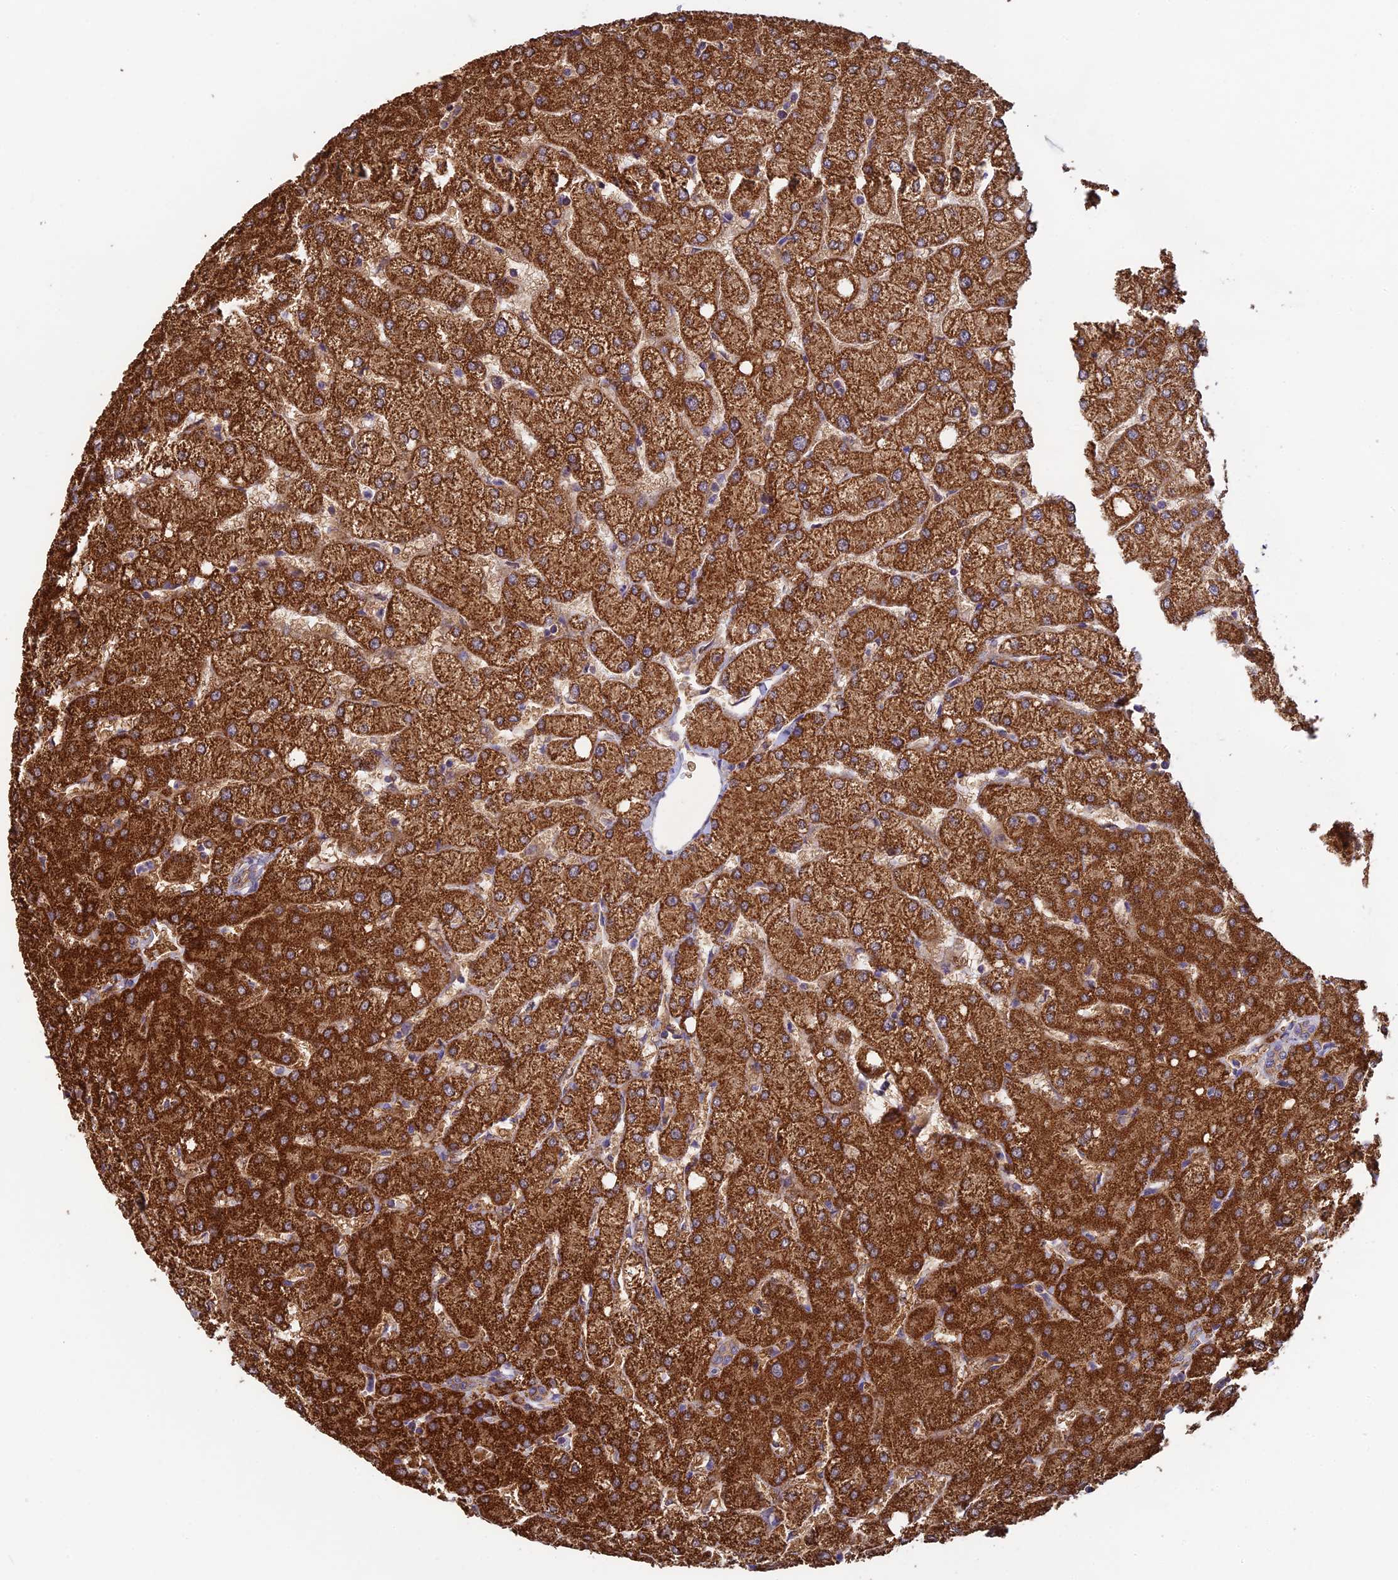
{"staining": {"intensity": "moderate", "quantity": ">75%", "location": "cytoplasmic/membranous"}, "tissue": "liver", "cell_type": "Cholangiocytes", "image_type": "normal", "snomed": [{"axis": "morphology", "description": "Normal tissue, NOS"}, {"axis": "topography", "description": "Liver"}], "caption": "Protein staining reveals moderate cytoplasmic/membranous staining in about >75% of cholangiocytes in normal liver. (DAB IHC with brightfield microscopy, high magnification).", "gene": "MRNIP", "patient": {"sex": "female", "age": 54}}